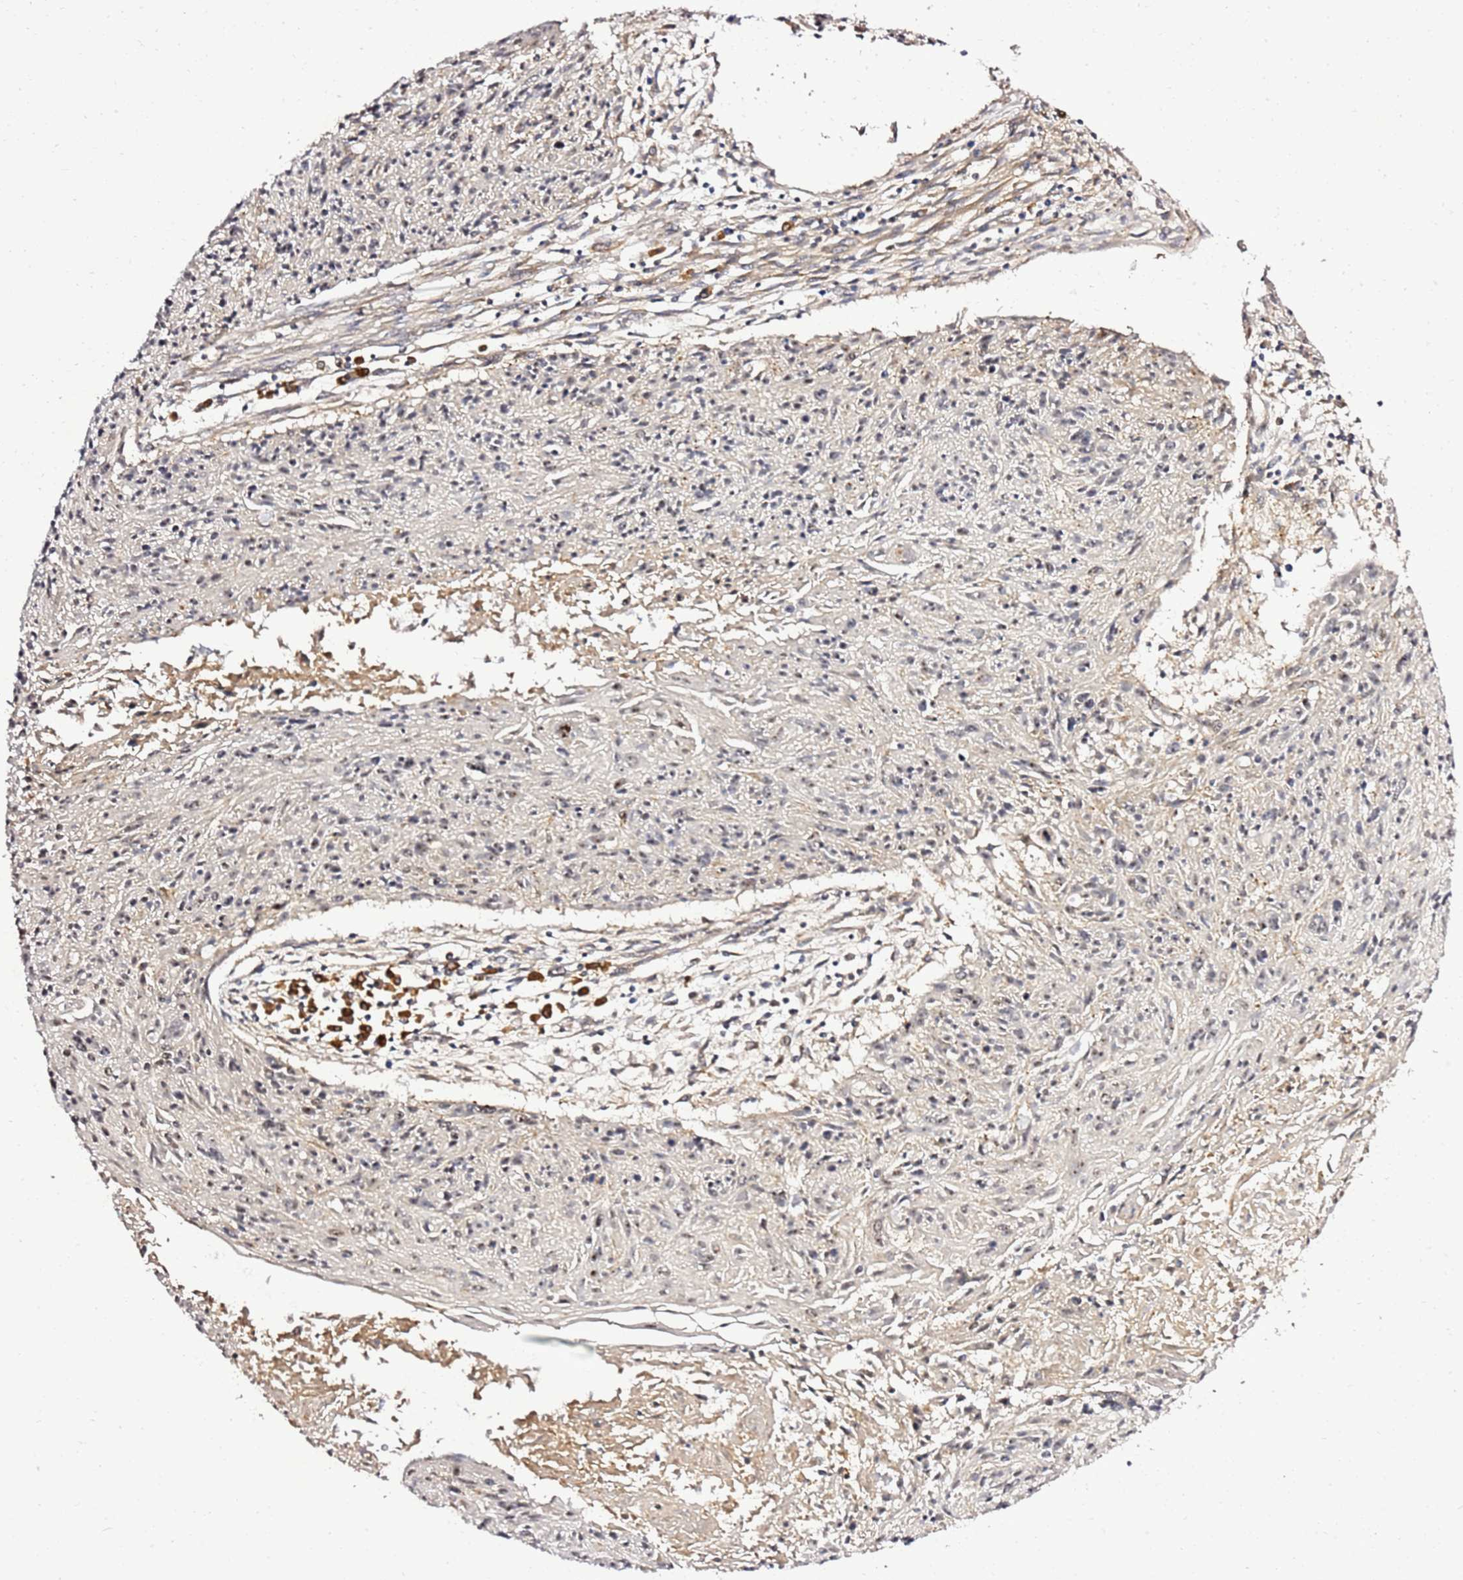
{"staining": {"intensity": "negative", "quantity": "none", "location": "none"}, "tissue": "cervical cancer", "cell_type": "Tumor cells", "image_type": "cancer", "snomed": [{"axis": "morphology", "description": "Squamous cell carcinoma, NOS"}, {"axis": "topography", "description": "Cervix"}], "caption": "Human cervical cancer (squamous cell carcinoma) stained for a protein using immunohistochemistry reveals no expression in tumor cells.", "gene": "NOL8", "patient": {"sex": "female", "age": 51}}